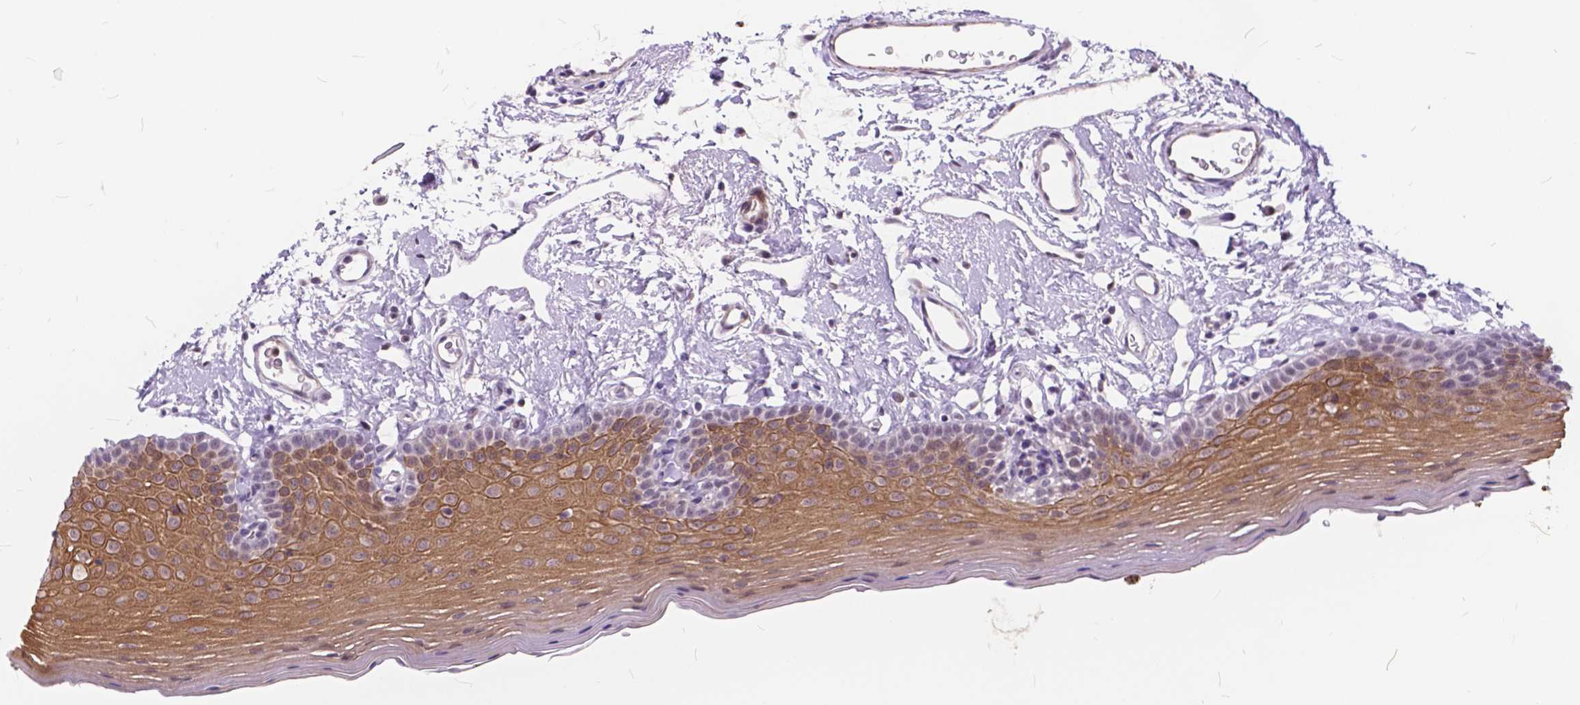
{"staining": {"intensity": "moderate", "quantity": ">75%", "location": "cytoplasmic/membranous"}, "tissue": "oral mucosa", "cell_type": "Squamous epithelial cells", "image_type": "normal", "snomed": [{"axis": "morphology", "description": "Normal tissue, NOS"}, {"axis": "topography", "description": "Oral tissue"}], "caption": "This histopathology image exhibits immunohistochemistry staining of unremarkable human oral mucosa, with medium moderate cytoplasmic/membranous positivity in approximately >75% of squamous epithelial cells.", "gene": "MAN2C1", "patient": {"sex": "male", "age": 66}}